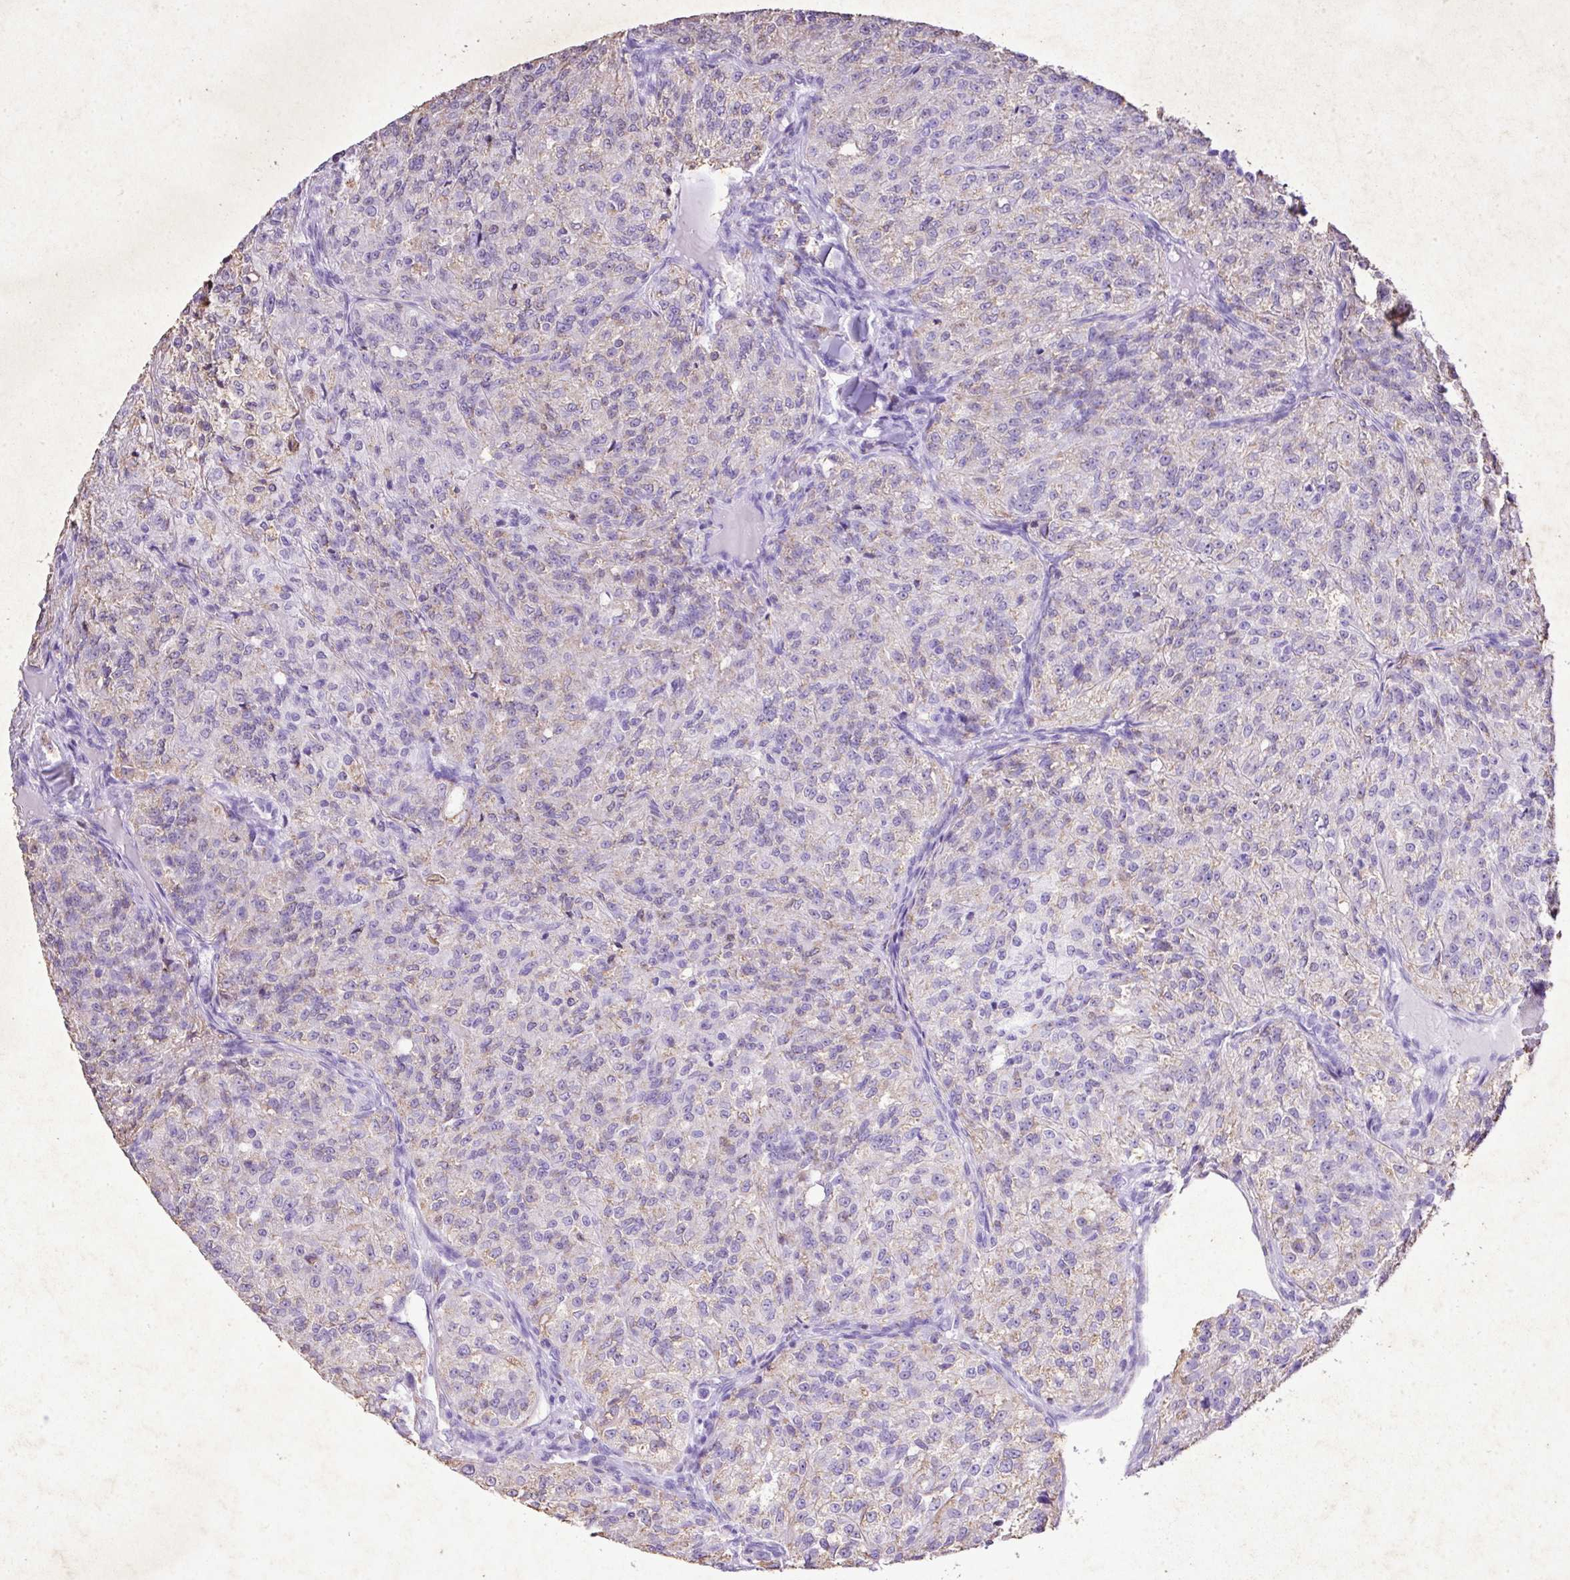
{"staining": {"intensity": "negative", "quantity": "none", "location": "none"}, "tissue": "renal cancer", "cell_type": "Tumor cells", "image_type": "cancer", "snomed": [{"axis": "morphology", "description": "Adenocarcinoma, NOS"}, {"axis": "topography", "description": "Kidney"}], "caption": "Renal cancer was stained to show a protein in brown. There is no significant staining in tumor cells.", "gene": "KCNJ11", "patient": {"sex": "female", "age": 63}}